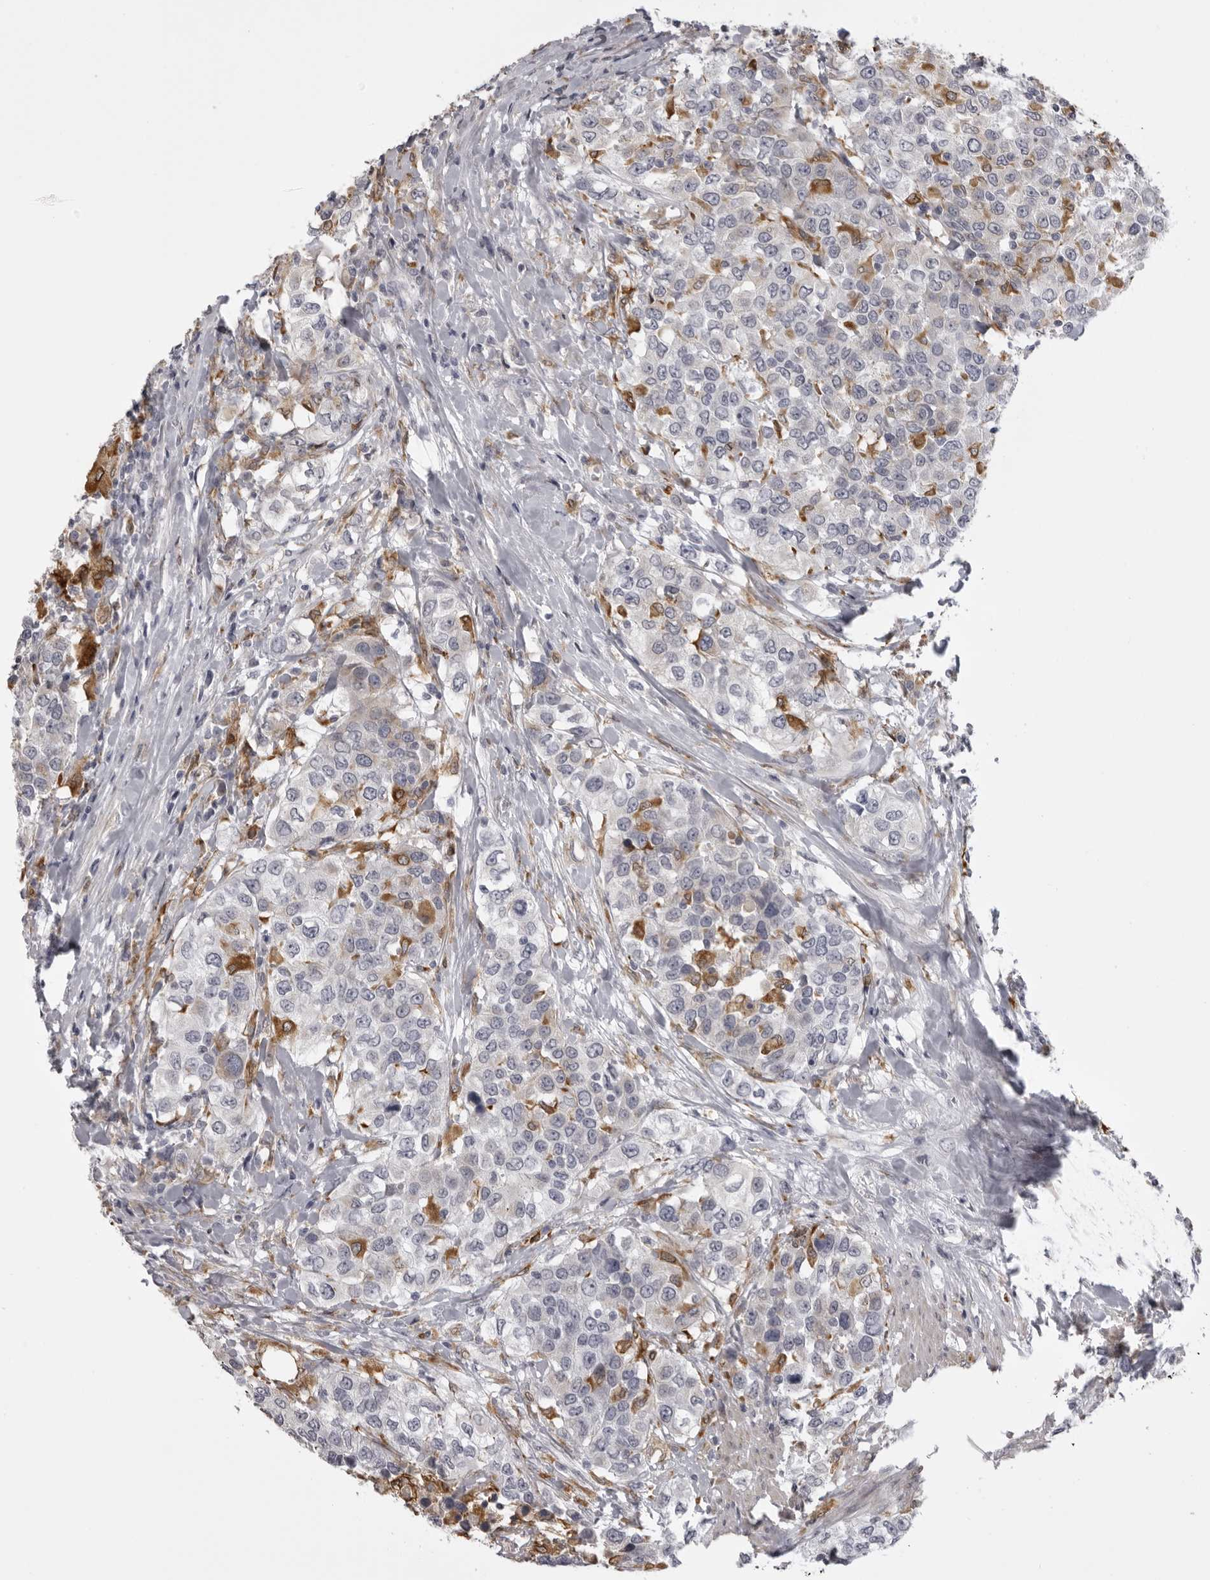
{"staining": {"intensity": "negative", "quantity": "none", "location": "none"}, "tissue": "urothelial cancer", "cell_type": "Tumor cells", "image_type": "cancer", "snomed": [{"axis": "morphology", "description": "Urothelial carcinoma, High grade"}, {"axis": "topography", "description": "Urinary bladder"}], "caption": "DAB immunohistochemical staining of urothelial cancer displays no significant positivity in tumor cells. (DAB (3,3'-diaminobenzidine) IHC with hematoxylin counter stain).", "gene": "NCEH1", "patient": {"sex": "female", "age": 80}}